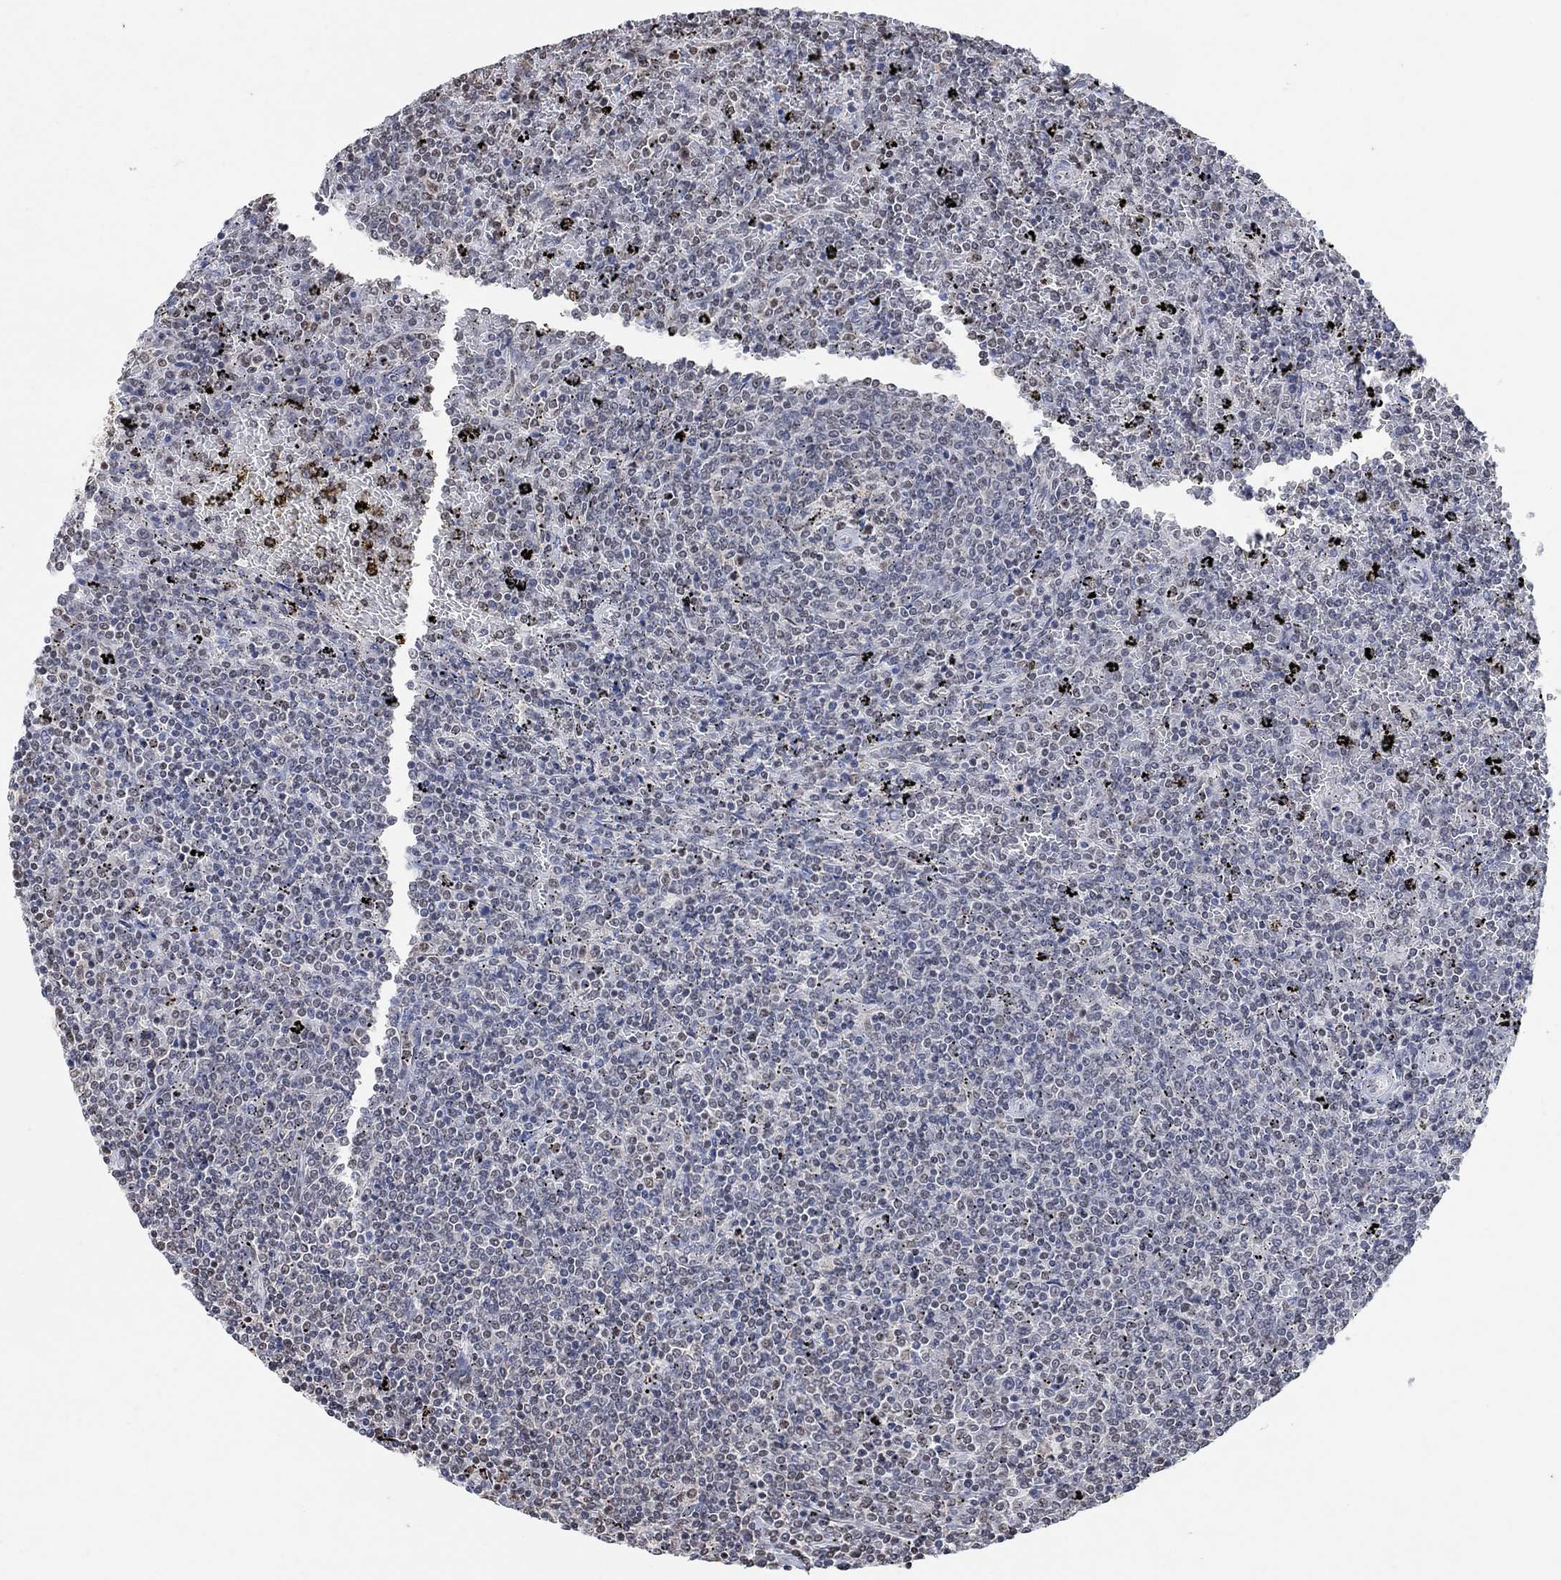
{"staining": {"intensity": "negative", "quantity": "none", "location": "none"}, "tissue": "lymphoma", "cell_type": "Tumor cells", "image_type": "cancer", "snomed": [{"axis": "morphology", "description": "Malignant lymphoma, non-Hodgkin's type, Low grade"}, {"axis": "topography", "description": "Spleen"}], "caption": "Tumor cells show no significant staining in malignant lymphoma, non-Hodgkin's type (low-grade).", "gene": "USP39", "patient": {"sex": "female", "age": 77}}